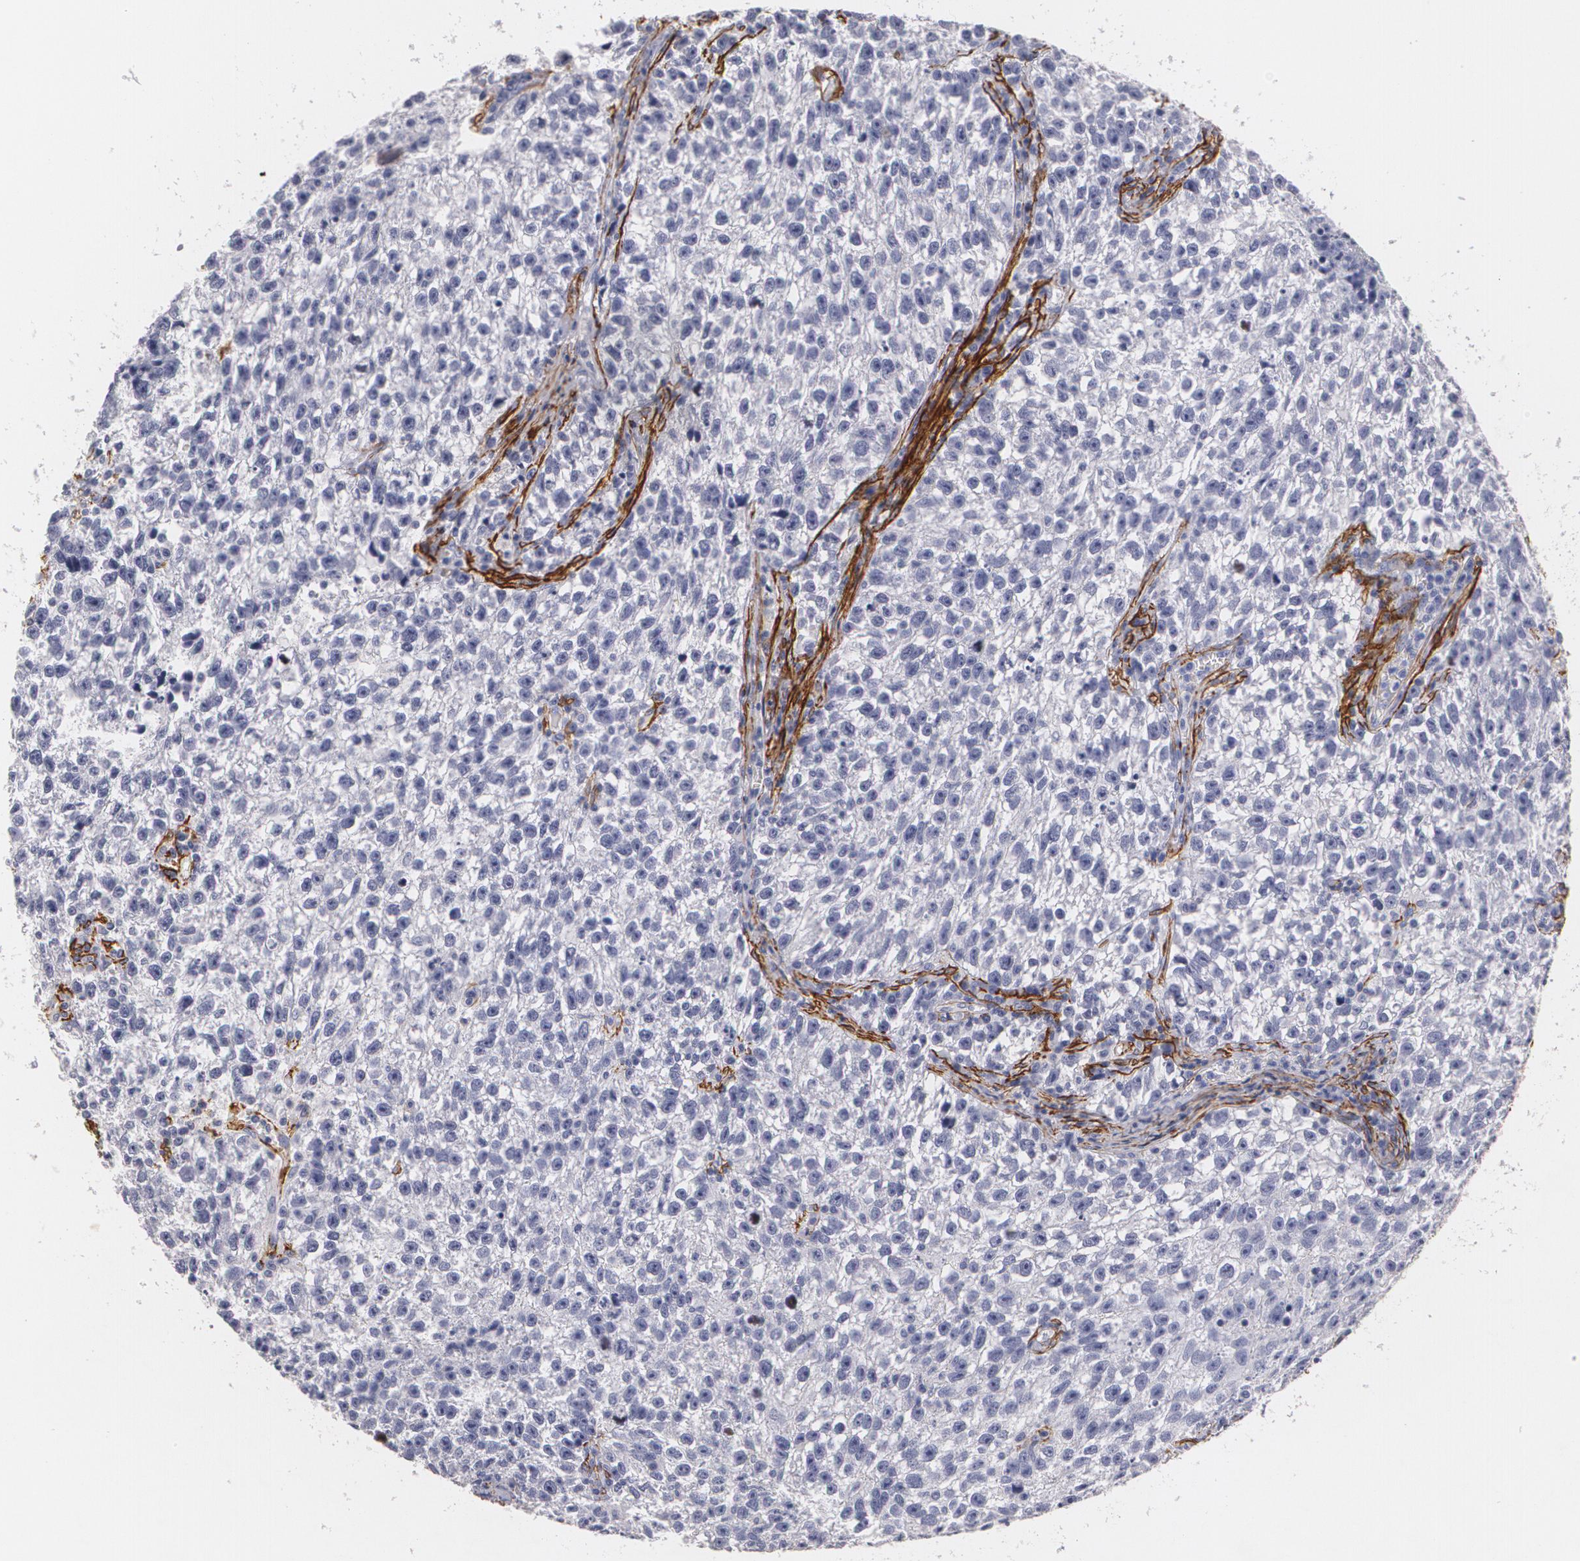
{"staining": {"intensity": "negative", "quantity": "none", "location": "none"}, "tissue": "testis cancer", "cell_type": "Tumor cells", "image_type": "cancer", "snomed": [{"axis": "morphology", "description": "Seminoma, NOS"}, {"axis": "topography", "description": "Testis"}], "caption": "A micrograph of human seminoma (testis) is negative for staining in tumor cells. (Brightfield microscopy of DAB IHC at high magnification).", "gene": "NGFR", "patient": {"sex": "male", "age": 38}}